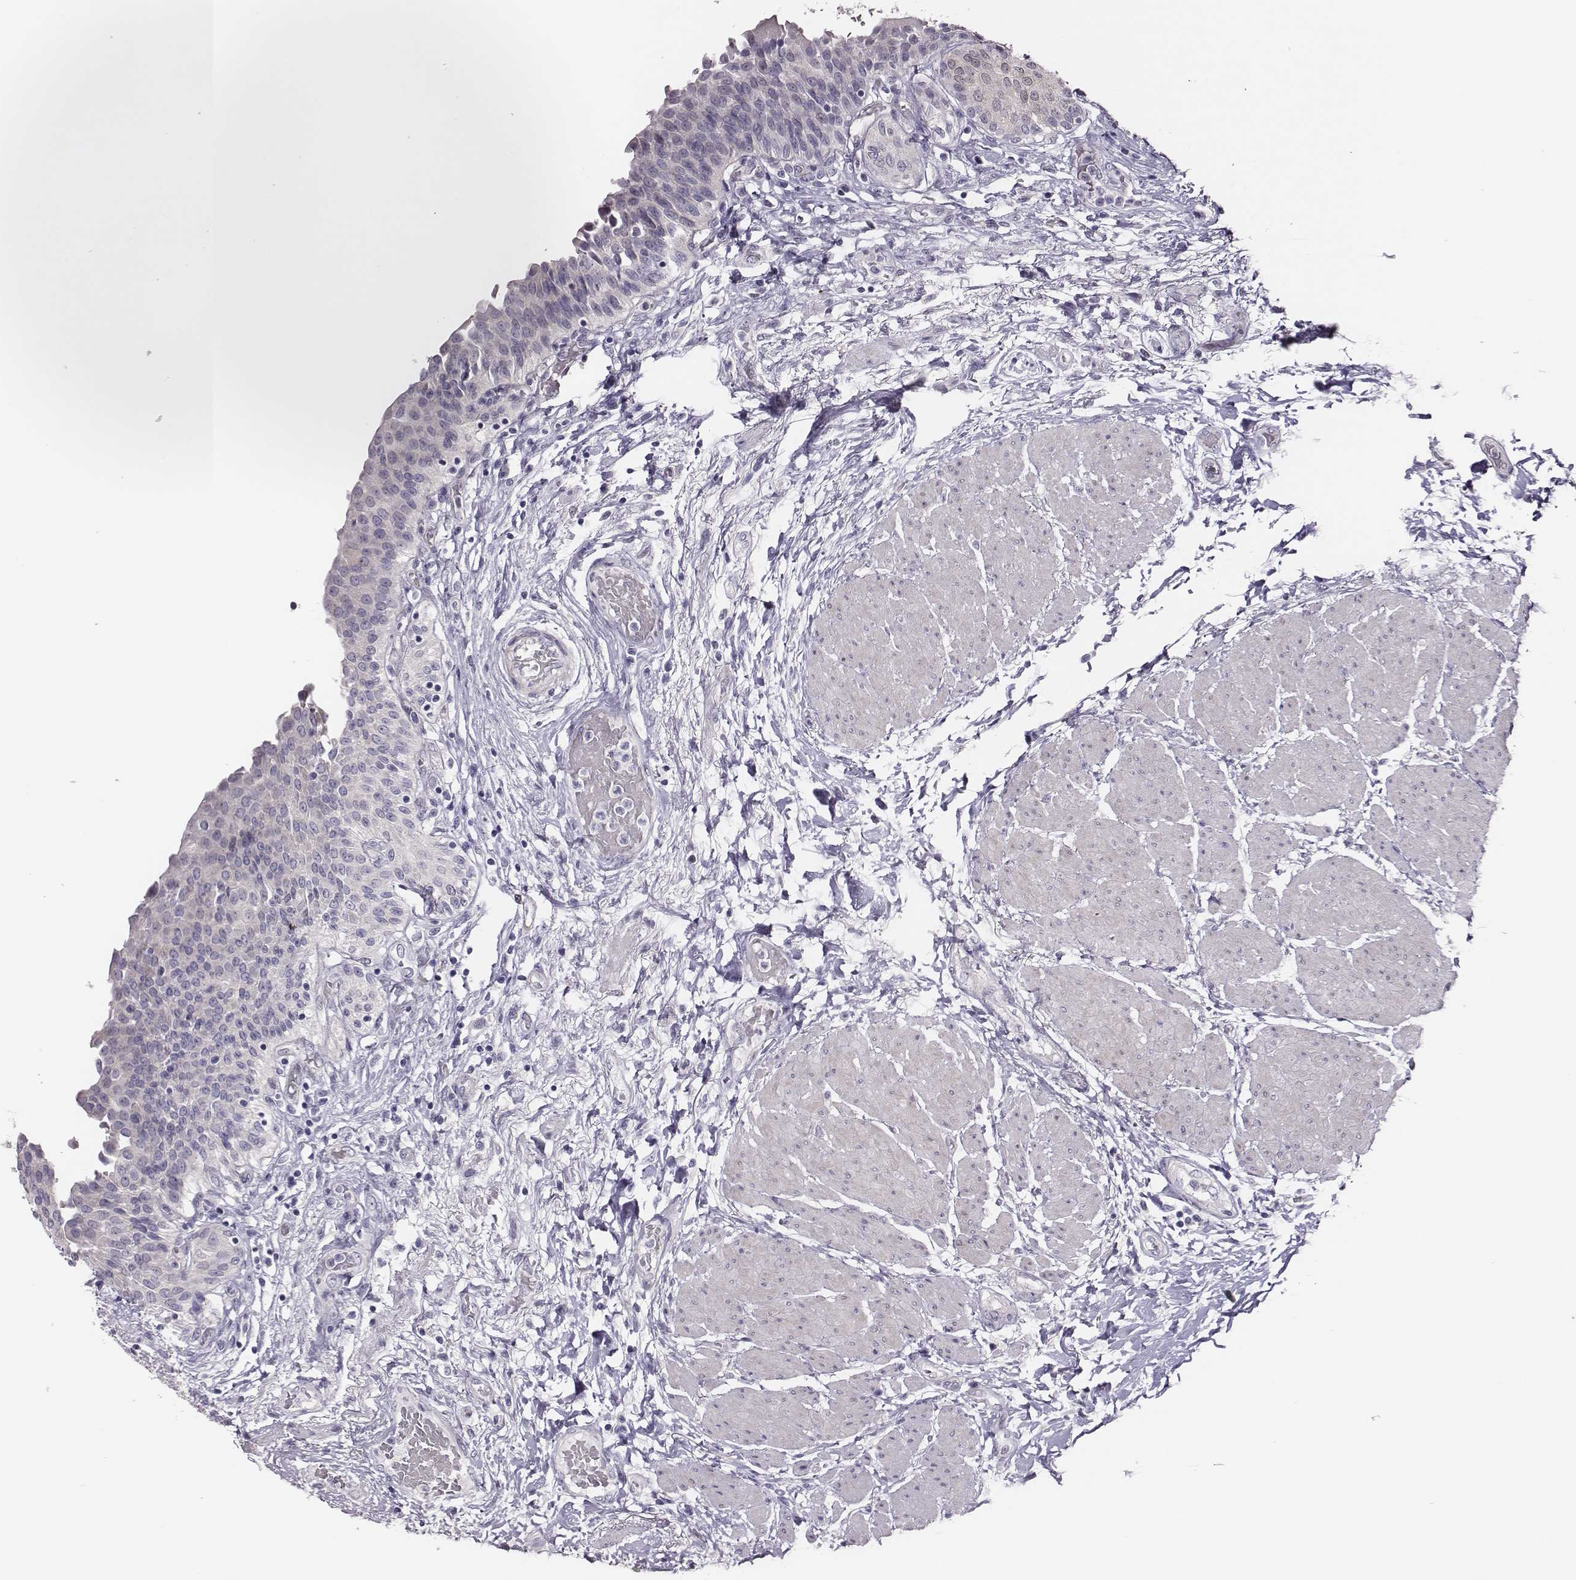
{"staining": {"intensity": "negative", "quantity": "none", "location": "none"}, "tissue": "urinary bladder", "cell_type": "Urothelial cells", "image_type": "normal", "snomed": [{"axis": "morphology", "description": "Normal tissue, NOS"}, {"axis": "morphology", "description": "Metaplasia, NOS"}, {"axis": "topography", "description": "Urinary bladder"}], "caption": "Protein analysis of normal urinary bladder demonstrates no significant expression in urothelial cells. (Stains: DAB (3,3'-diaminobenzidine) IHC with hematoxylin counter stain, Microscopy: brightfield microscopy at high magnification).", "gene": "SCML2", "patient": {"sex": "male", "age": 68}}